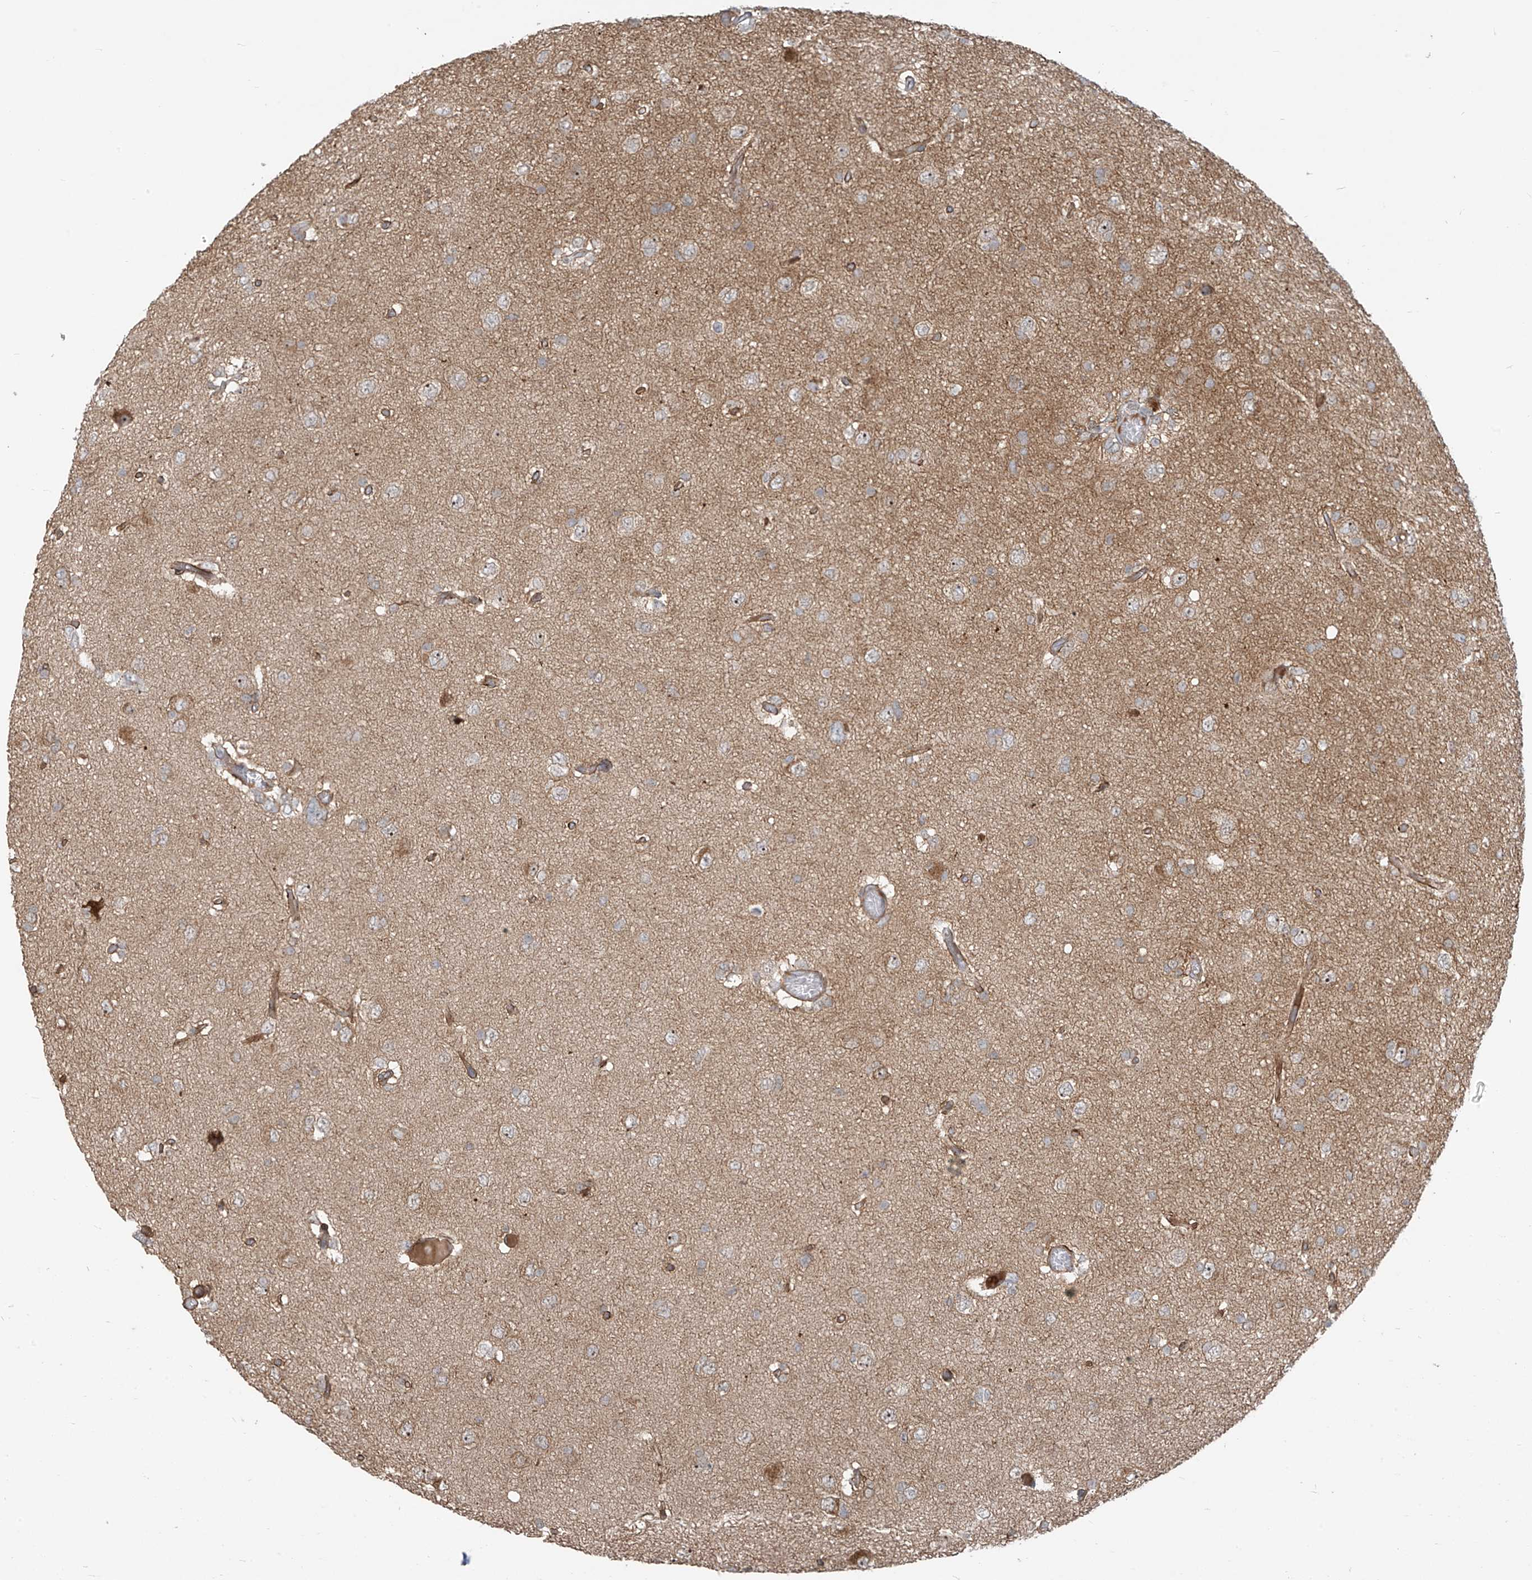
{"staining": {"intensity": "weak", "quantity": "<25%", "location": "cytoplasmic/membranous"}, "tissue": "glioma", "cell_type": "Tumor cells", "image_type": "cancer", "snomed": [{"axis": "morphology", "description": "Glioma, malignant, High grade"}, {"axis": "topography", "description": "Brain"}], "caption": "Immunohistochemistry (IHC) histopathology image of human high-grade glioma (malignant) stained for a protein (brown), which demonstrates no positivity in tumor cells.", "gene": "KATNIP", "patient": {"sex": "female", "age": 59}}